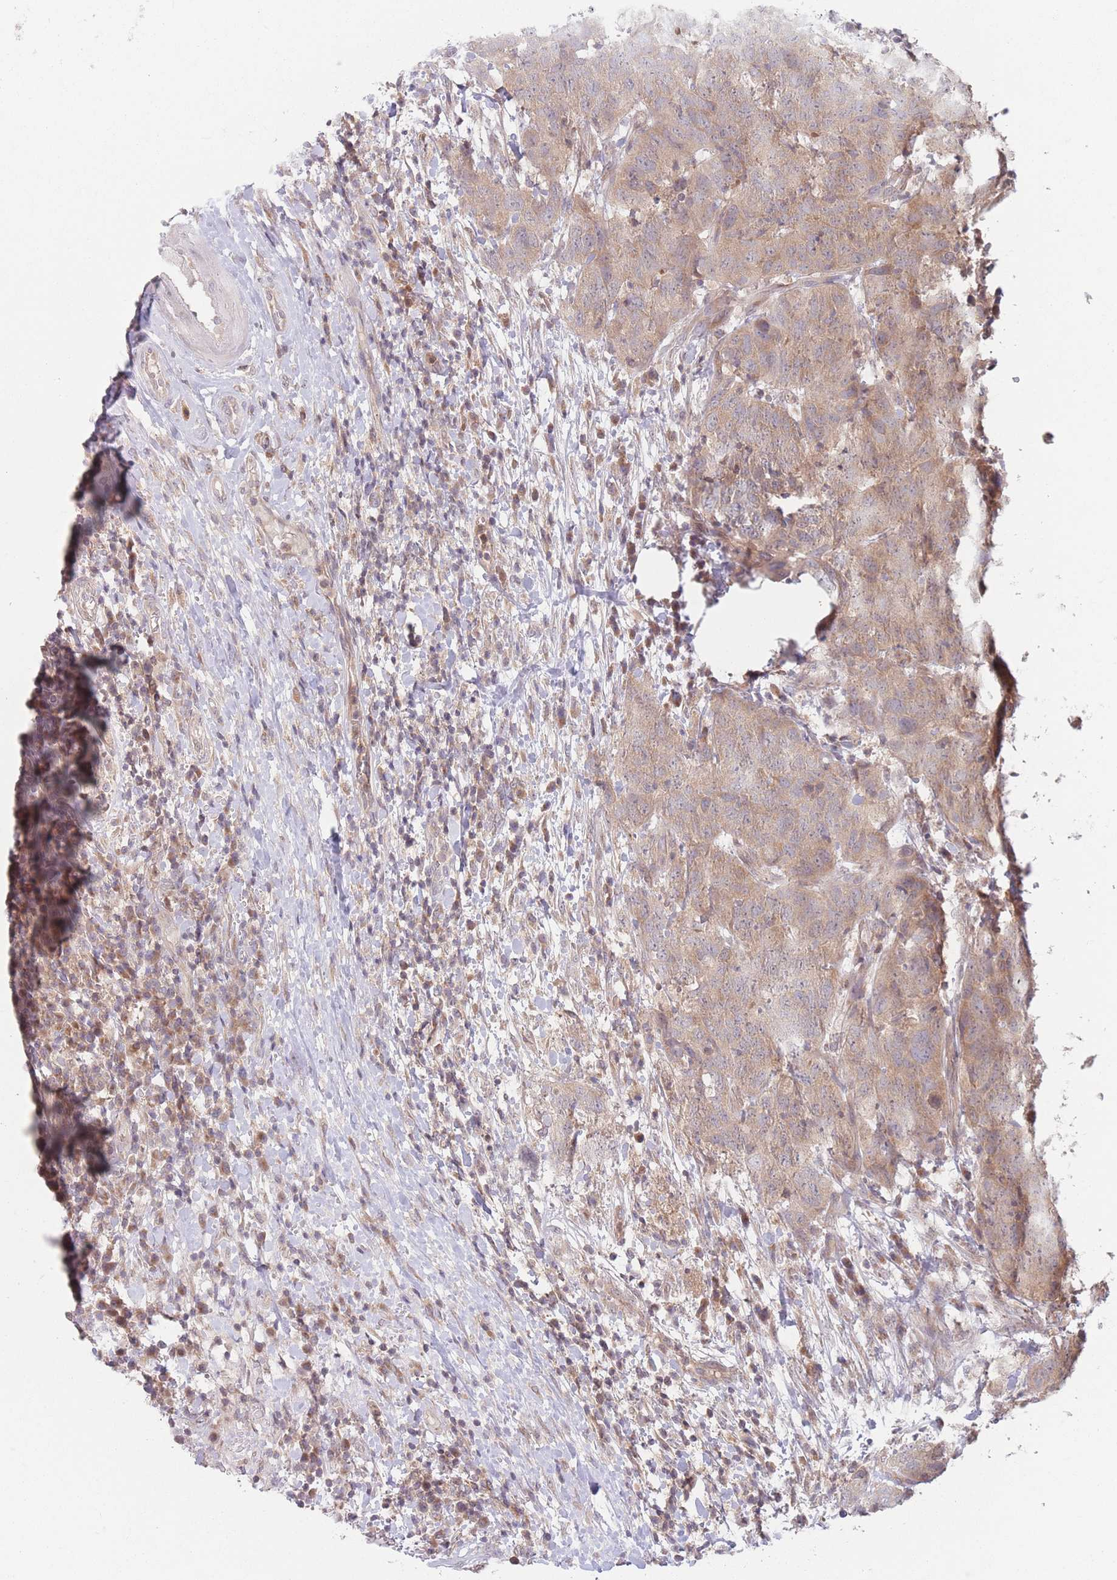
{"staining": {"intensity": "weak", "quantity": ">75%", "location": "cytoplasmic/membranous"}, "tissue": "head and neck cancer", "cell_type": "Tumor cells", "image_type": "cancer", "snomed": [{"axis": "morphology", "description": "Normal tissue, NOS"}, {"axis": "morphology", "description": "Squamous cell carcinoma, NOS"}, {"axis": "topography", "description": "Skeletal muscle"}, {"axis": "topography", "description": "Vascular tissue"}, {"axis": "topography", "description": "Peripheral nerve tissue"}, {"axis": "topography", "description": "Head-Neck"}], "caption": "Head and neck squamous cell carcinoma stained with DAB (3,3'-diaminobenzidine) immunohistochemistry shows low levels of weak cytoplasmic/membranous expression in approximately >75% of tumor cells.", "gene": "PPM1A", "patient": {"sex": "male", "age": 66}}